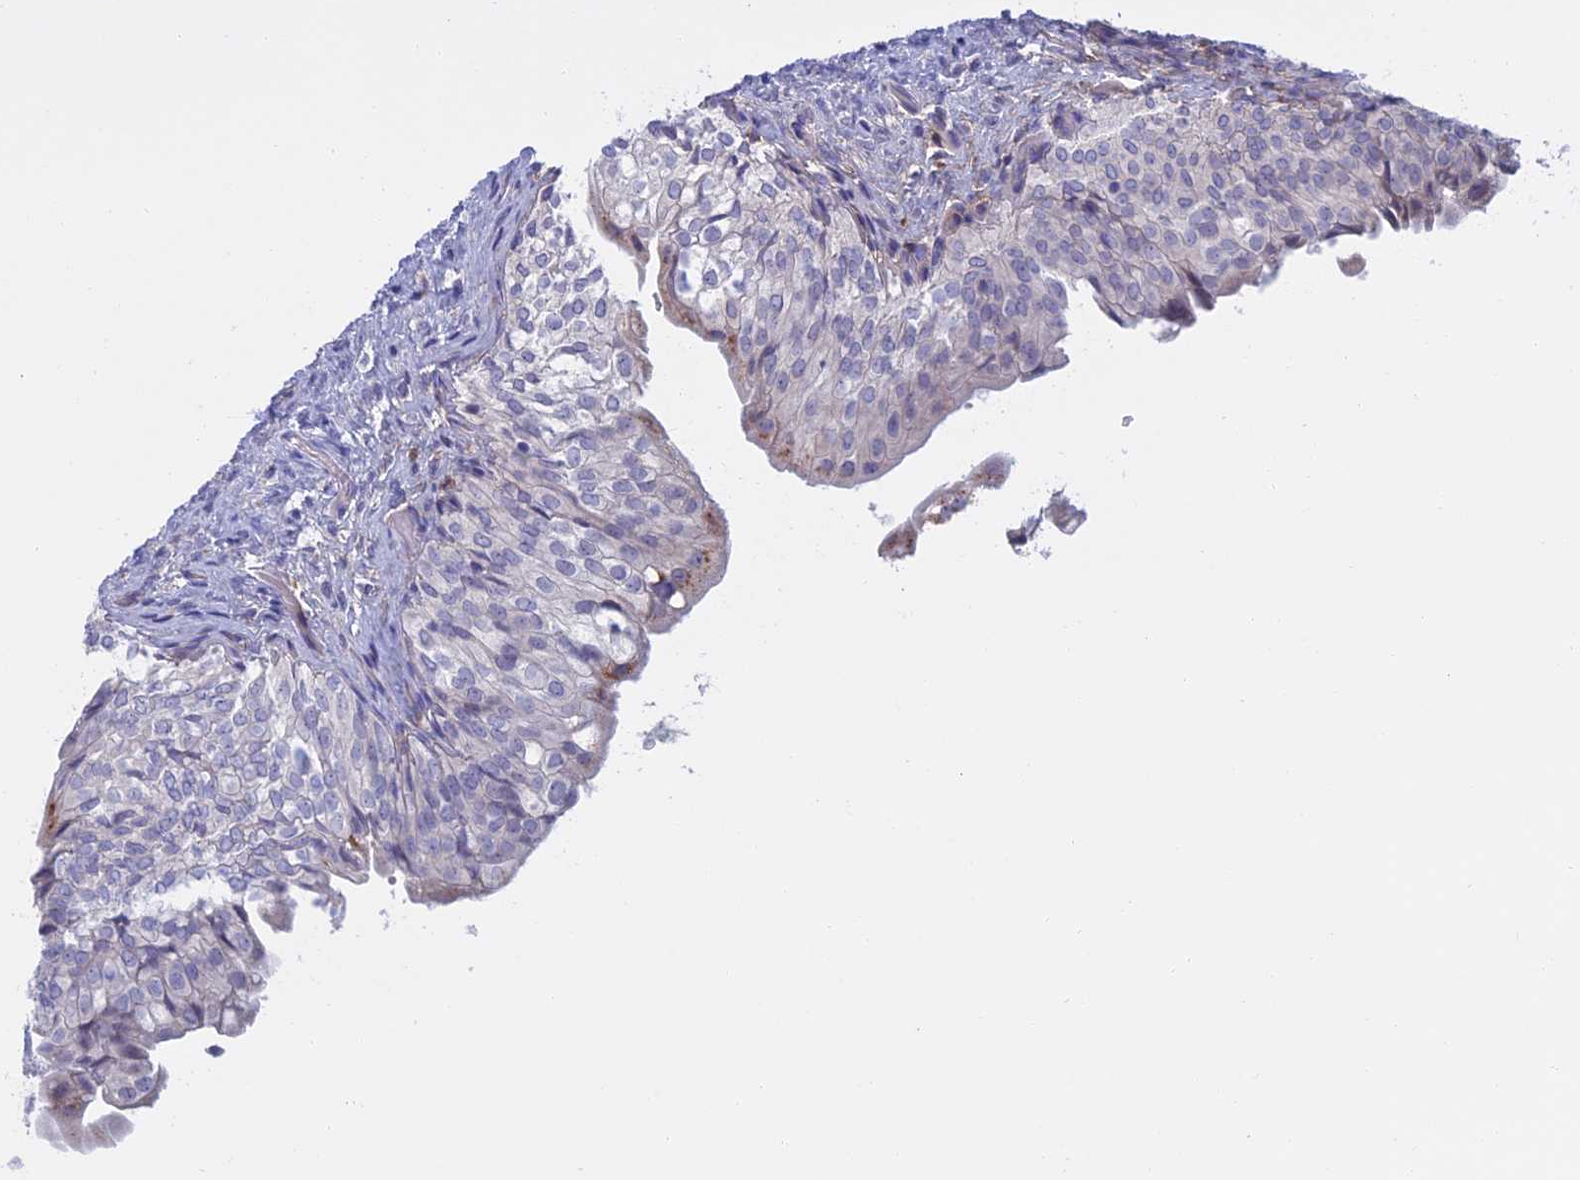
{"staining": {"intensity": "negative", "quantity": "none", "location": "none"}, "tissue": "urinary bladder", "cell_type": "Urothelial cells", "image_type": "normal", "snomed": [{"axis": "morphology", "description": "Normal tissue, NOS"}, {"axis": "topography", "description": "Urinary bladder"}], "caption": "Urothelial cells show no significant protein expression in normal urinary bladder.", "gene": "SLC2A6", "patient": {"sex": "male", "age": 55}}